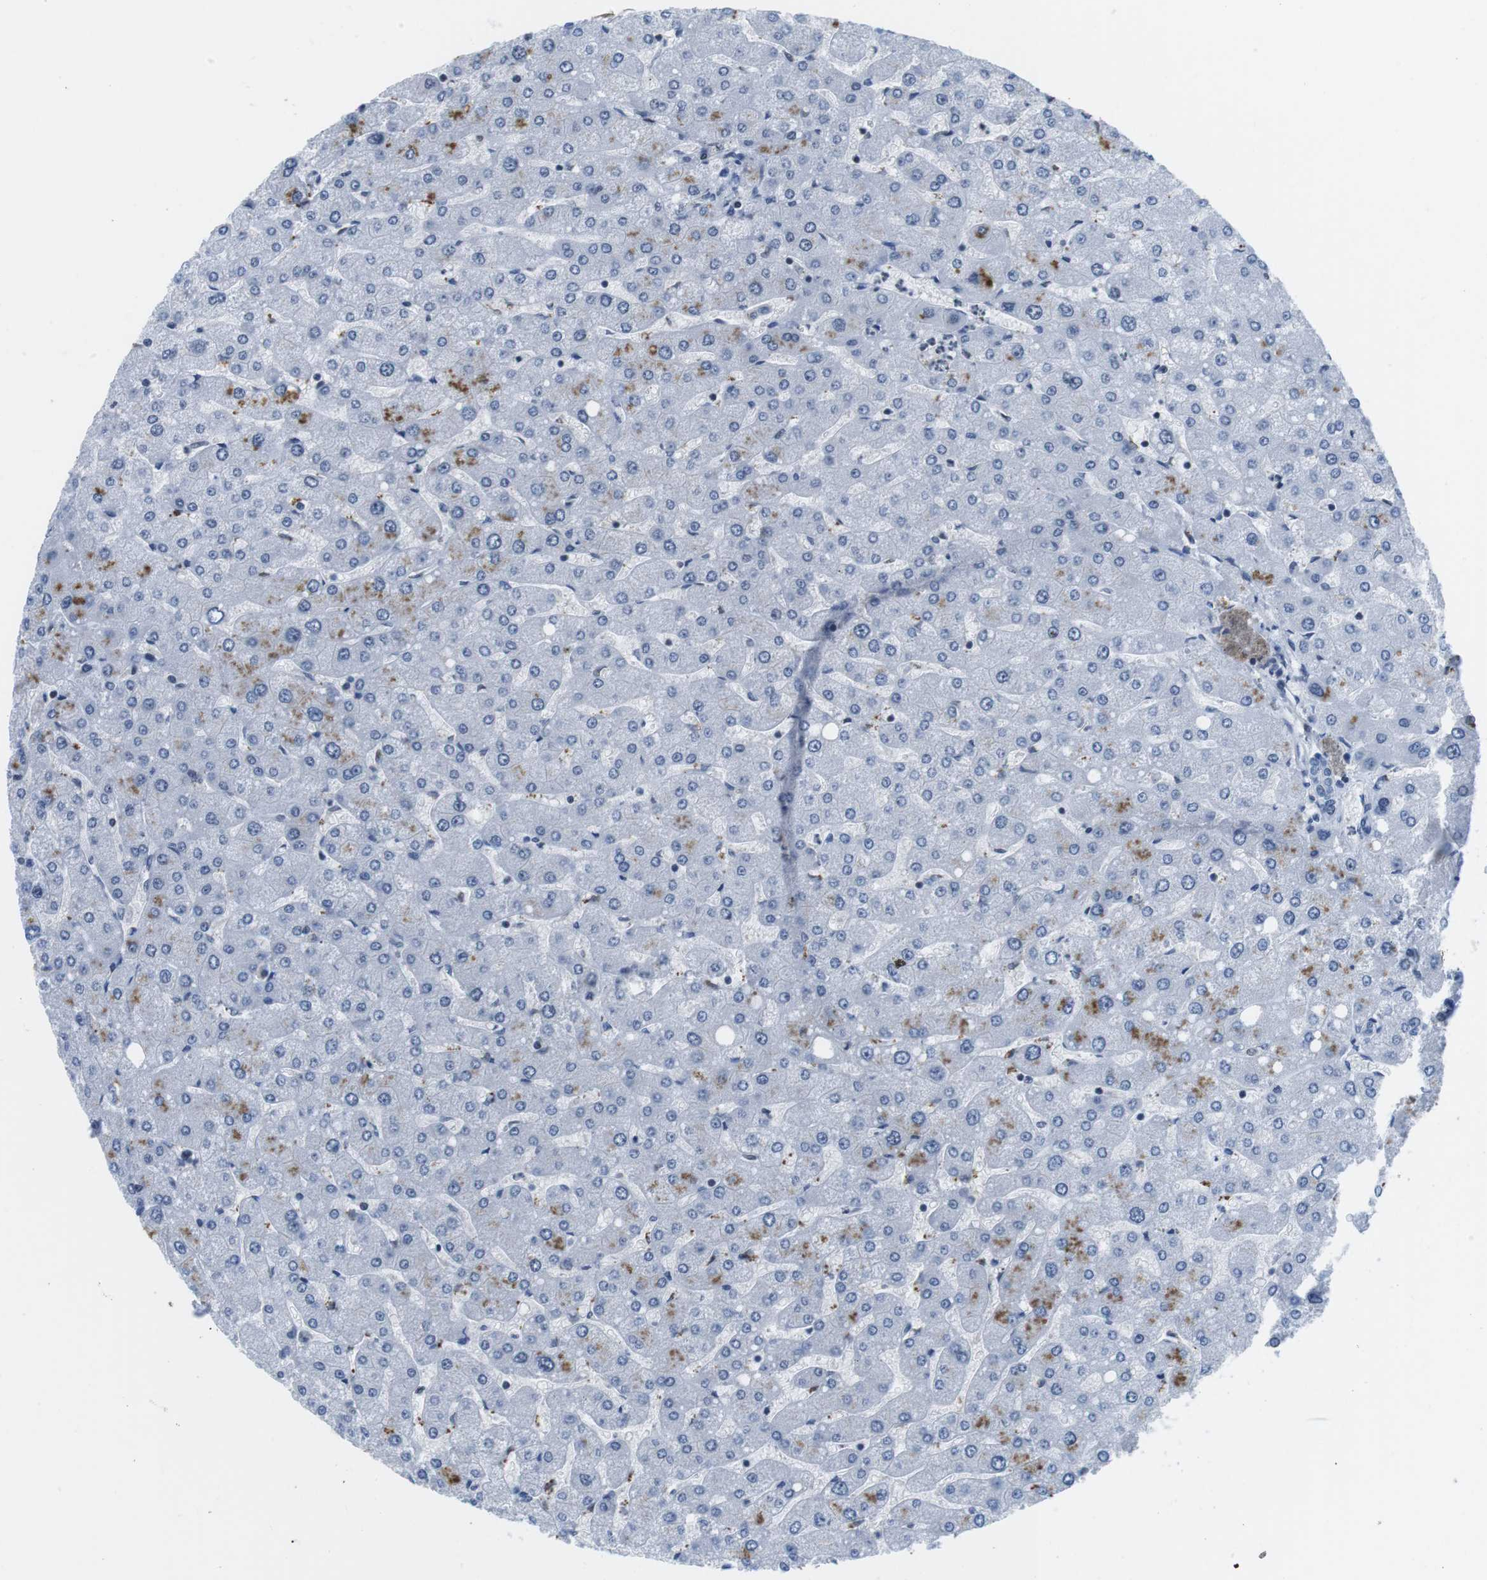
{"staining": {"intensity": "negative", "quantity": "none", "location": "none"}, "tissue": "liver", "cell_type": "Cholangiocytes", "image_type": "normal", "snomed": [{"axis": "morphology", "description": "Normal tissue, NOS"}, {"axis": "topography", "description": "Liver"}], "caption": "Human liver stained for a protein using immunohistochemistry shows no positivity in cholangiocytes.", "gene": "E2F2", "patient": {"sex": "male", "age": 55}}